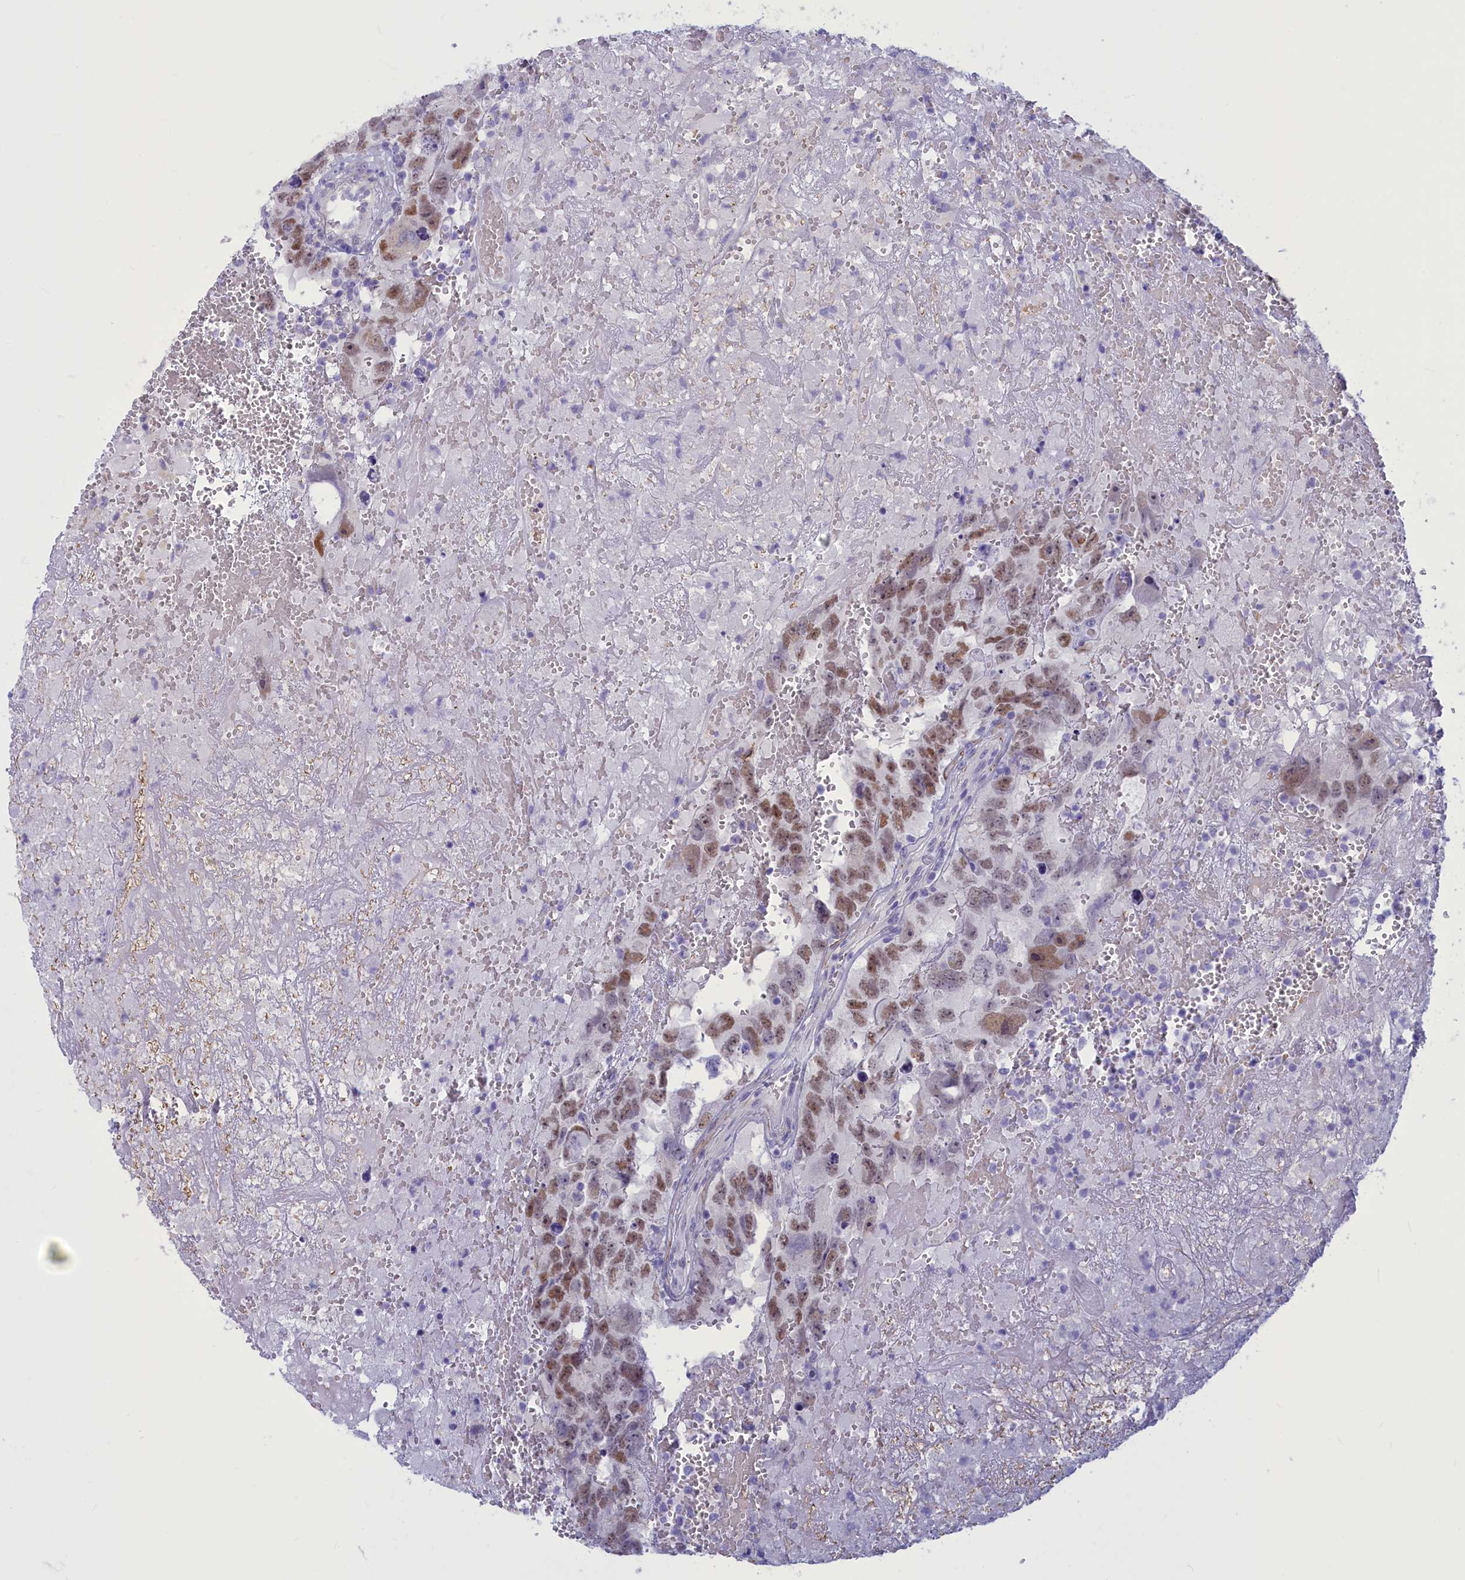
{"staining": {"intensity": "moderate", "quantity": "25%-75%", "location": "nuclear"}, "tissue": "testis cancer", "cell_type": "Tumor cells", "image_type": "cancer", "snomed": [{"axis": "morphology", "description": "Carcinoma, Embryonal, NOS"}, {"axis": "topography", "description": "Testis"}], "caption": "High-magnification brightfield microscopy of testis cancer (embryonal carcinoma) stained with DAB (brown) and counterstained with hematoxylin (blue). tumor cells exhibit moderate nuclear staining is seen in approximately25%-75% of cells.", "gene": "GAPDHS", "patient": {"sex": "male", "age": 45}}